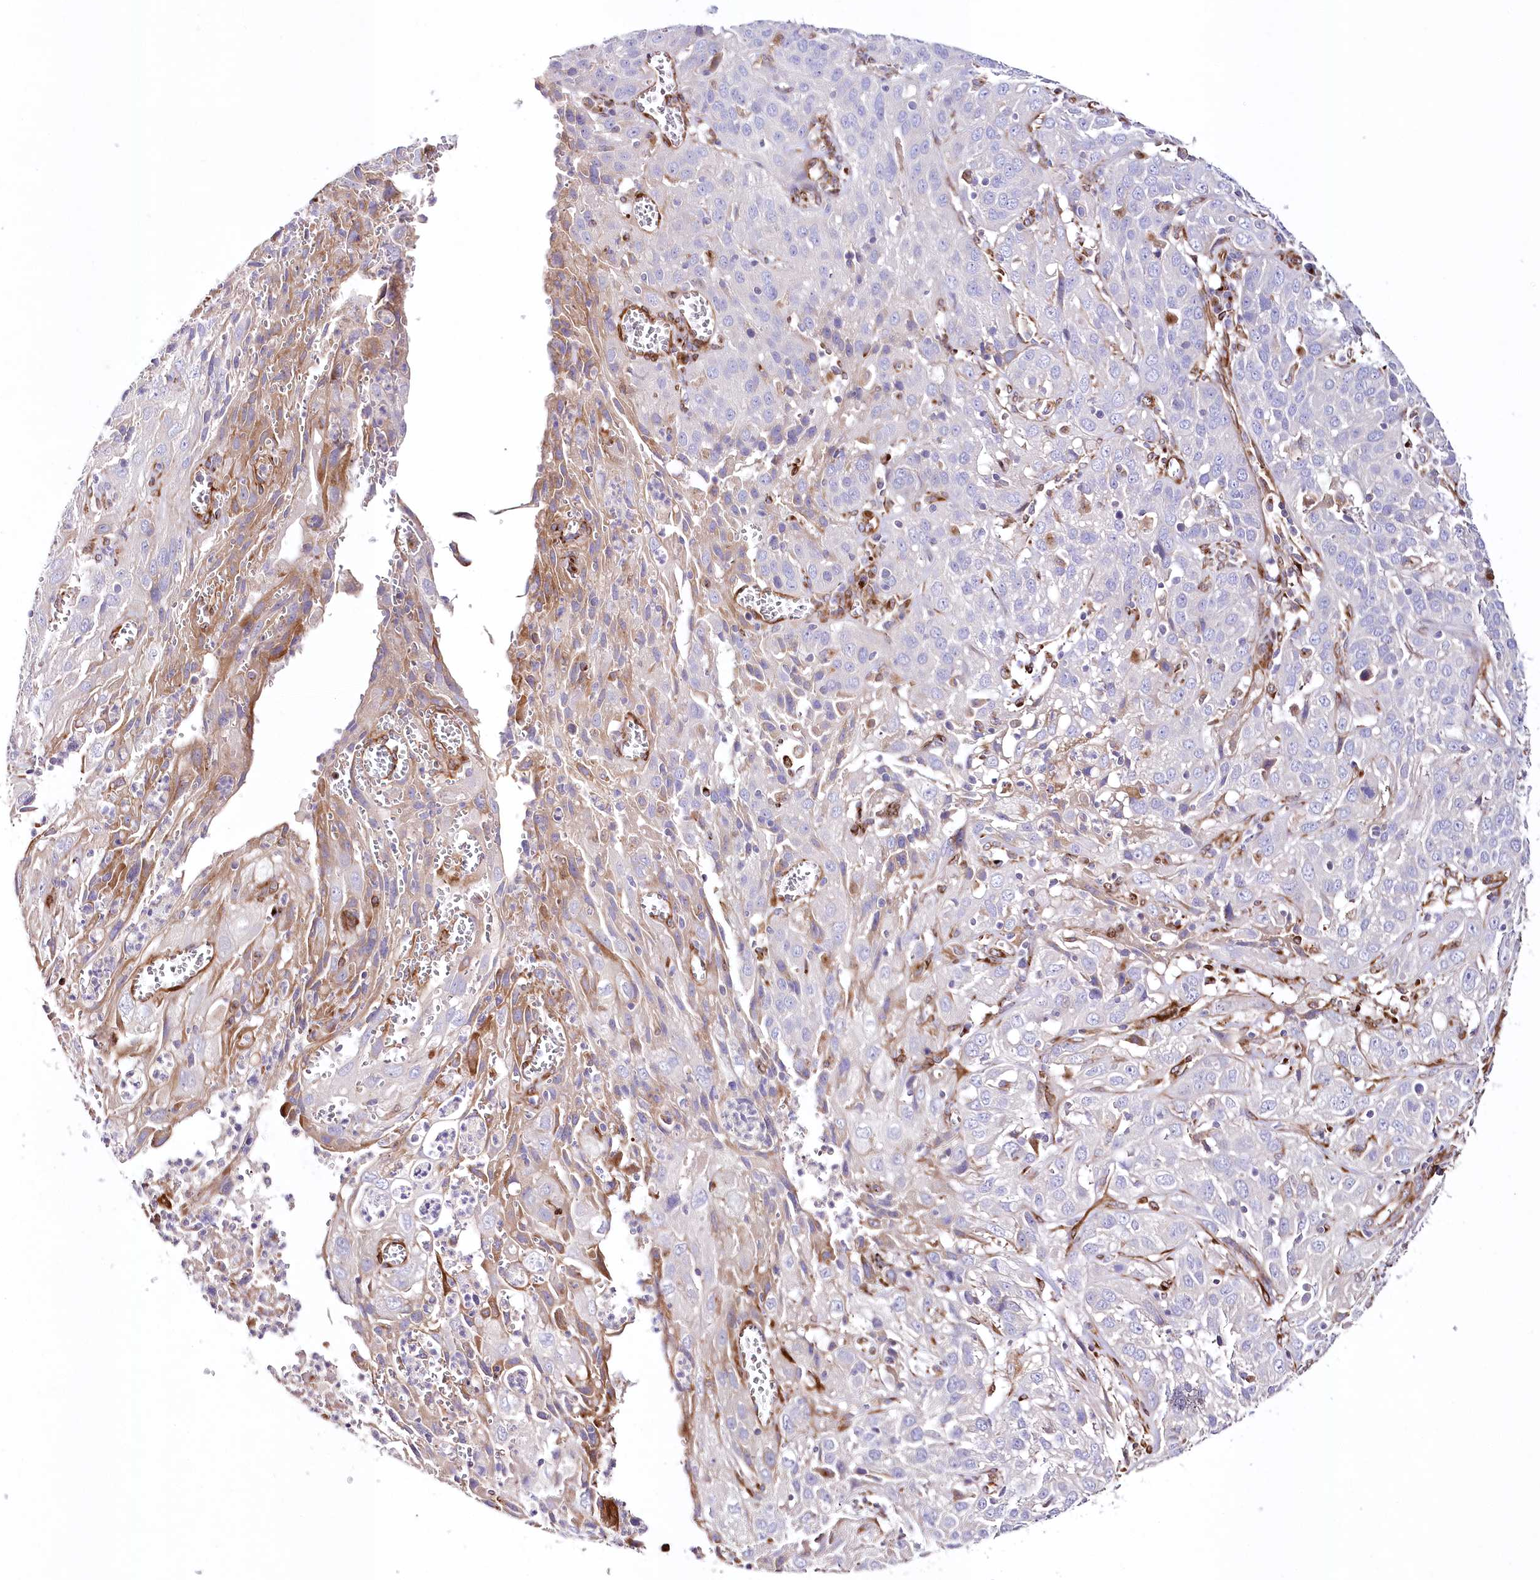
{"staining": {"intensity": "negative", "quantity": "none", "location": "none"}, "tissue": "cervical cancer", "cell_type": "Tumor cells", "image_type": "cancer", "snomed": [{"axis": "morphology", "description": "Squamous cell carcinoma, NOS"}, {"axis": "topography", "description": "Cervix"}], "caption": "Tumor cells show no significant staining in squamous cell carcinoma (cervical).", "gene": "ABRAXAS2", "patient": {"sex": "female", "age": 32}}